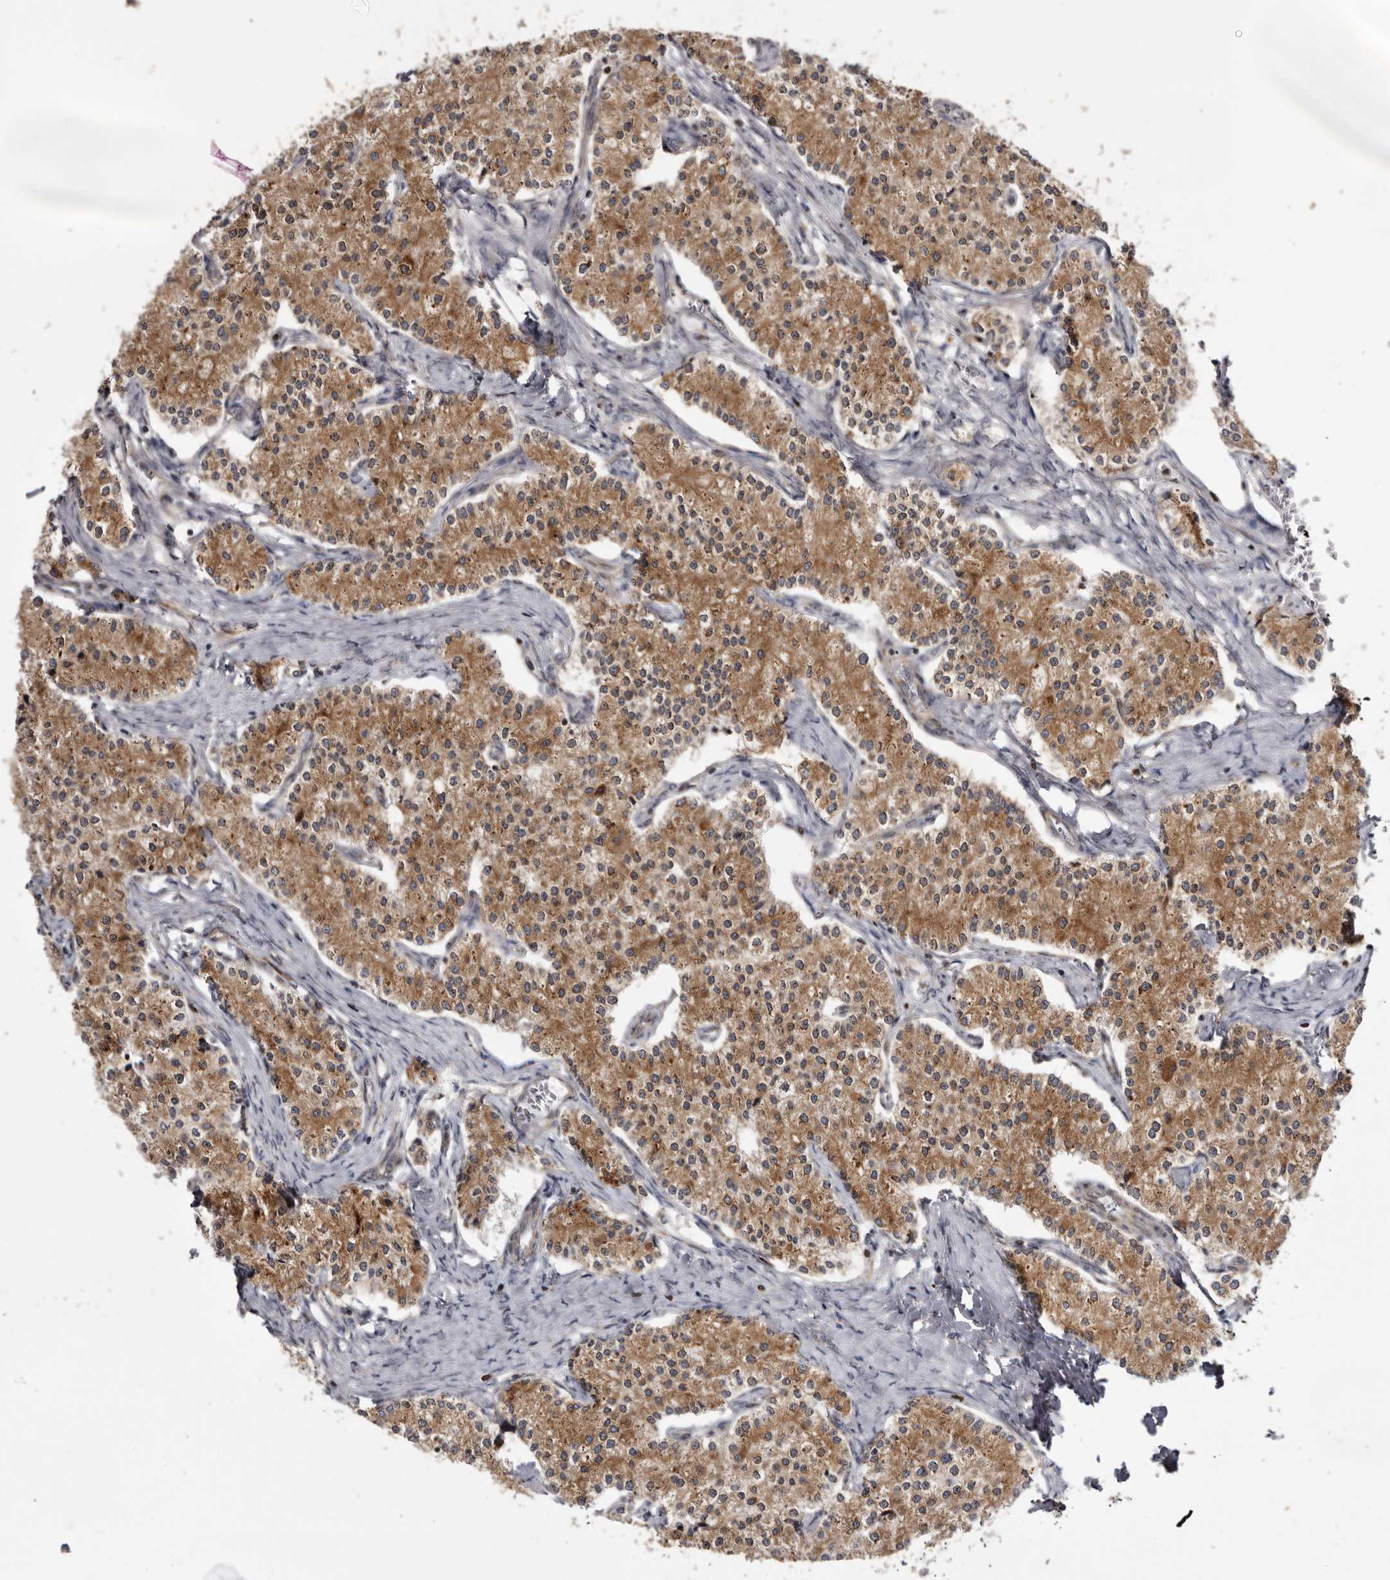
{"staining": {"intensity": "moderate", "quantity": ">75%", "location": "cytoplasmic/membranous"}, "tissue": "carcinoid", "cell_type": "Tumor cells", "image_type": "cancer", "snomed": [{"axis": "morphology", "description": "Carcinoid, malignant, NOS"}, {"axis": "topography", "description": "Colon"}], "caption": "Carcinoid (malignant) stained with a protein marker displays moderate staining in tumor cells.", "gene": "C4orf3", "patient": {"sex": "female", "age": 52}}